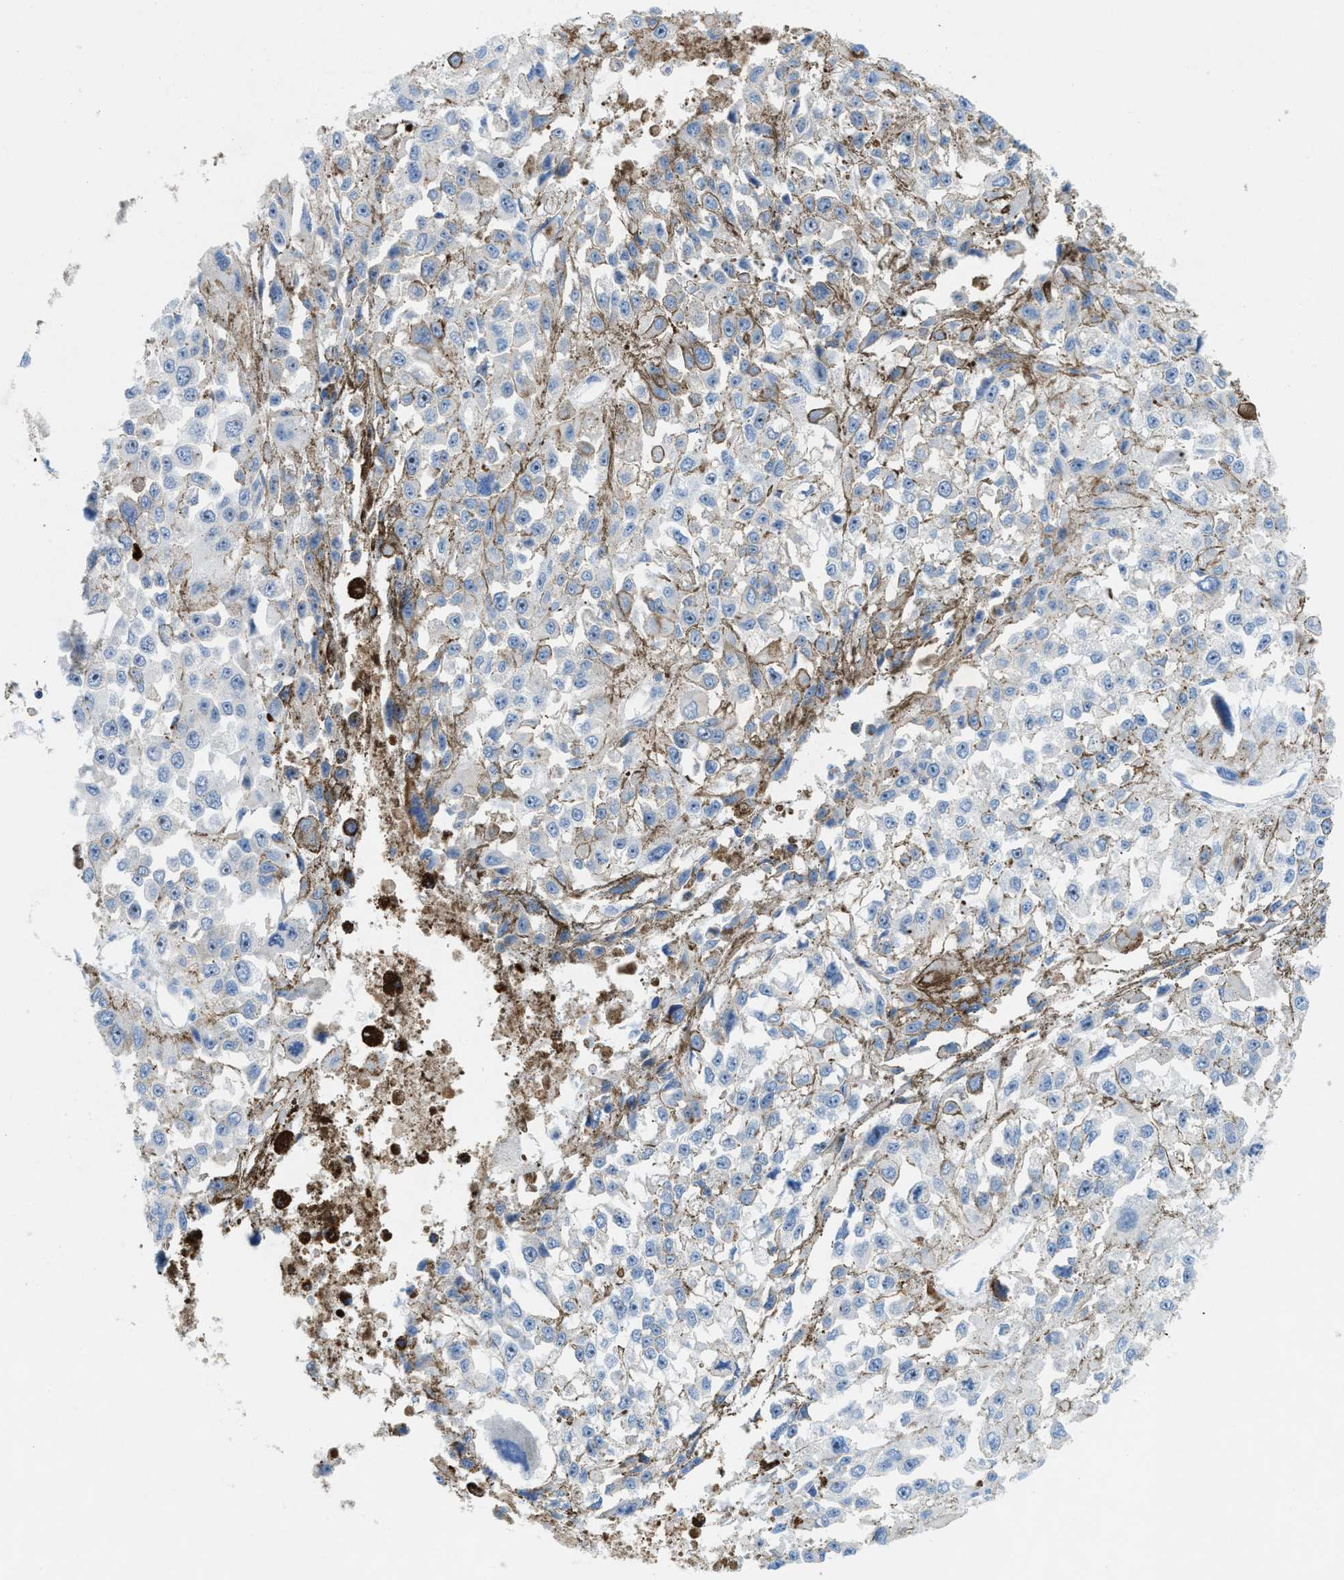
{"staining": {"intensity": "weak", "quantity": "<25%", "location": "cytoplasmic/membranous"}, "tissue": "melanoma", "cell_type": "Tumor cells", "image_type": "cancer", "snomed": [{"axis": "morphology", "description": "Malignant melanoma, Metastatic site"}, {"axis": "topography", "description": "Lymph node"}], "caption": "Tumor cells show no significant protein staining in malignant melanoma (metastatic site).", "gene": "CMTM1", "patient": {"sex": "male", "age": 59}}